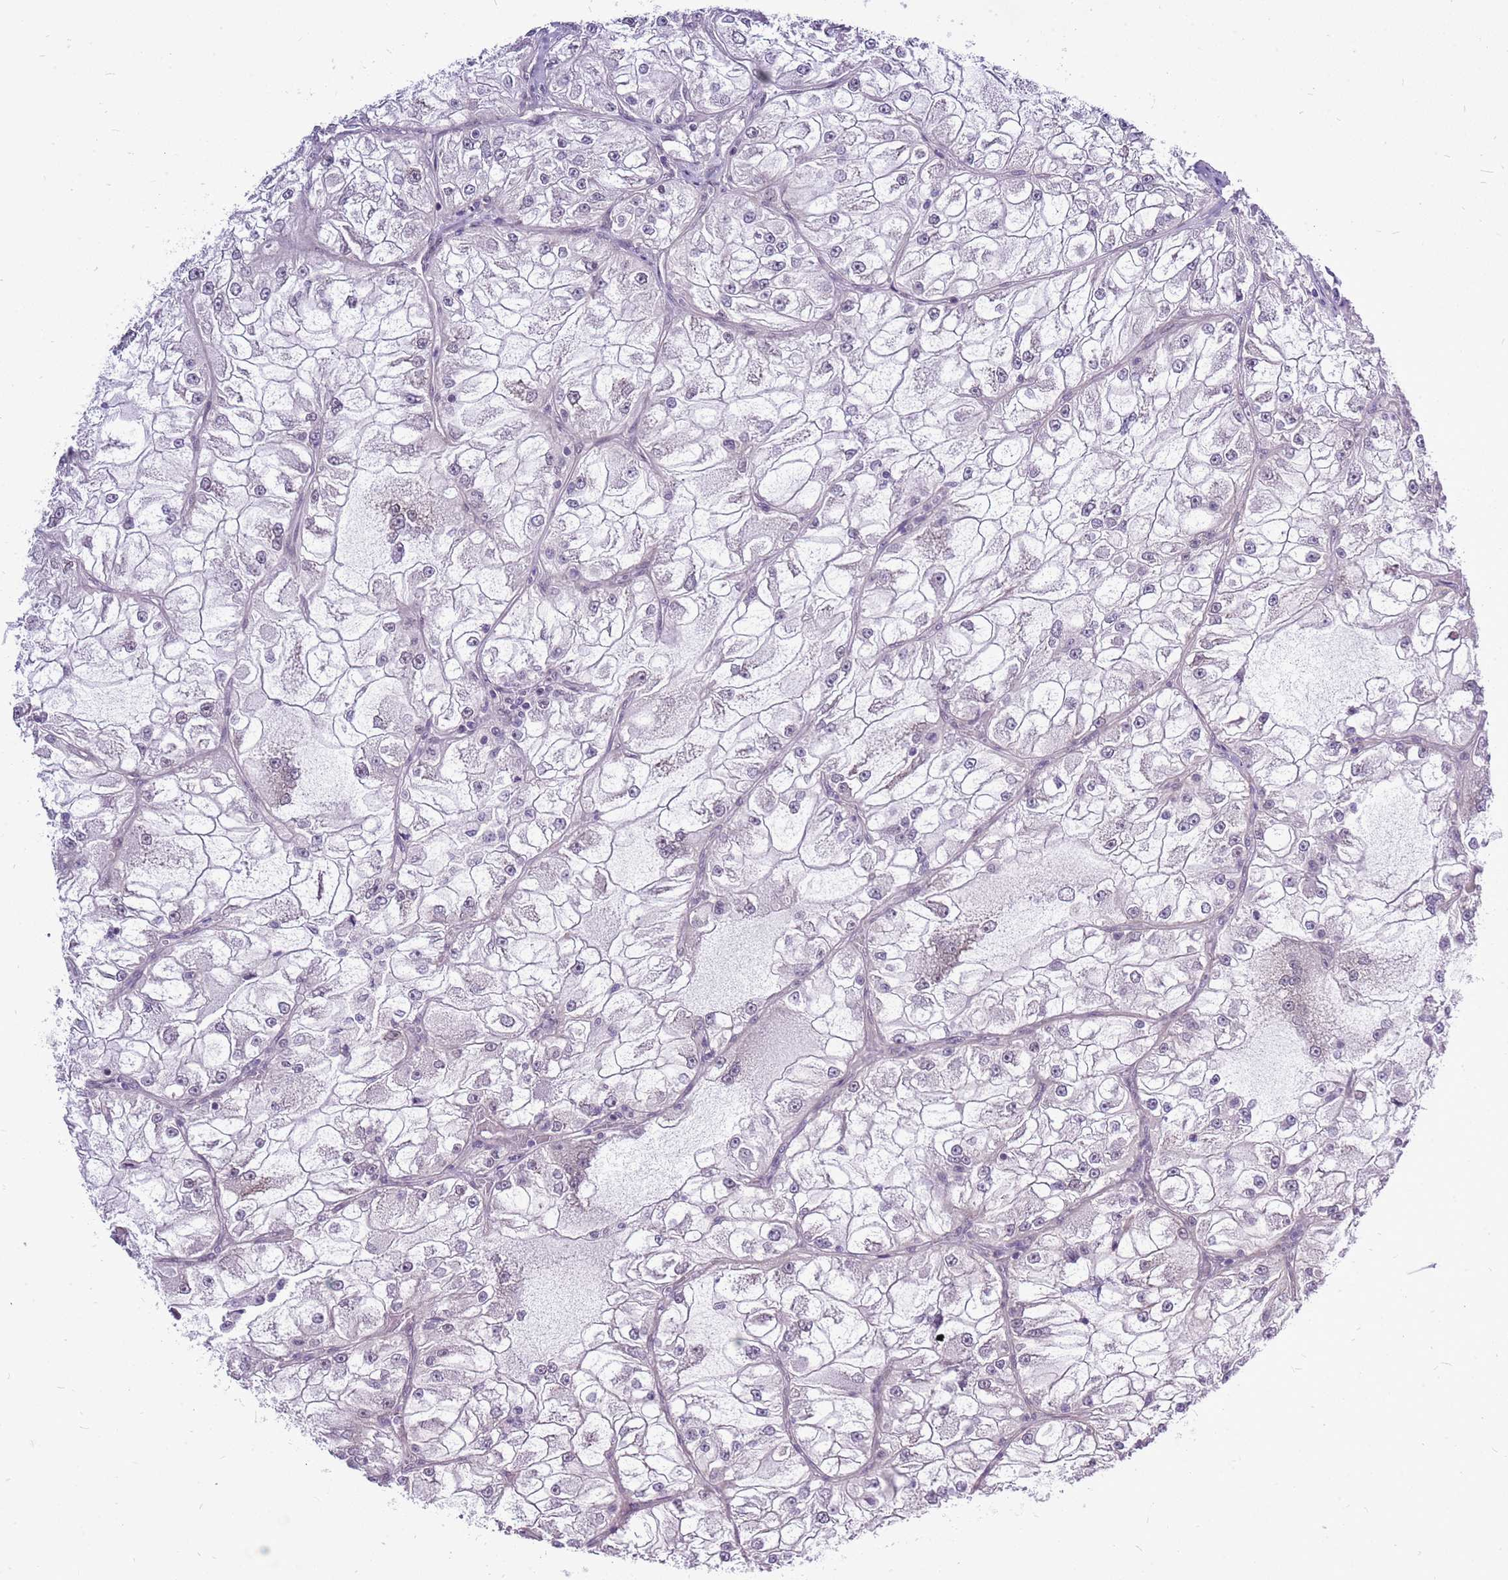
{"staining": {"intensity": "moderate", "quantity": "<25%", "location": "nuclear"}, "tissue": "renal cancer", "cell_type": "Tumor cells", "image_type": "cancer", "snomed": [{"axis": "morphology", "description": "Adenocarcinoma, NOS"}, {"axis": "topography", "description": "Kidney"}], "caption": "Renal adenocarcinoma tissue displays moderate nuclear positivity in approximately <25% of tumor cells", "gene": "CCDC166", "patient": {"sex": "female", "age": 72}}